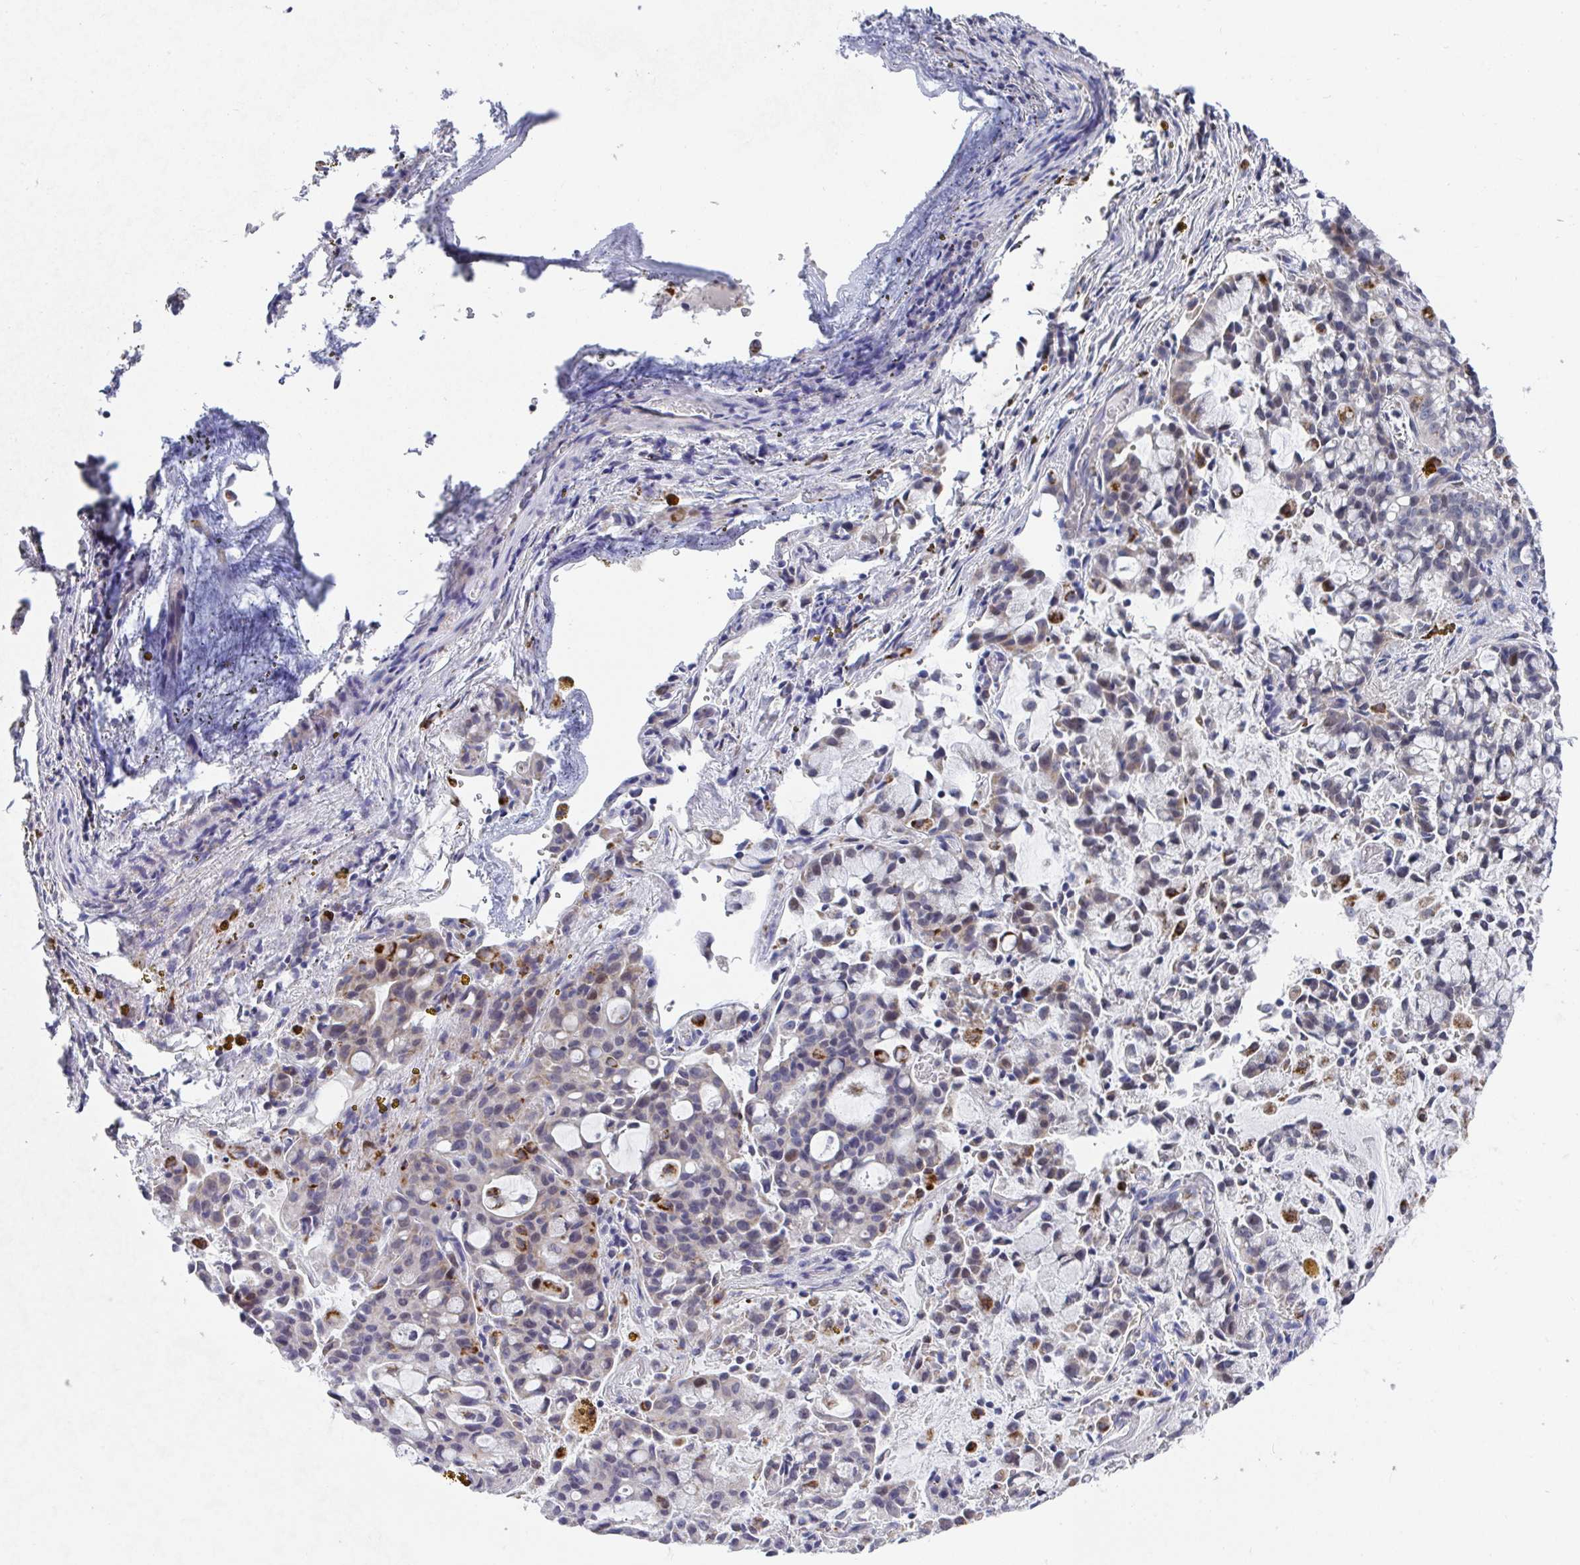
{"staining": {"intensity": "moderate", "quantity": "<25%", "location": "cytoplasmic/membranous"}, "tissue": "lung cancer", "cell_type": "Tumor cells", "image_type": "cancer", "snomed": [{"axis": "morphology", "description": "Adenocarcinoma, NOS"}, {"axis": "topography", "description": "Lung"}], "caption": "Tumor cells exhibit moderate cytoplasmic/membranous expression in about <25% of cells in adenocarcinoma (lung). Using DAB (3,3'-diaminobenzidine) (brown) and hematoxylin (blue) stains, captured at high magnification using brightfield microscopy.", "gene": "ATP5F1C", "patient": {"sex": "female", "age": 44}}